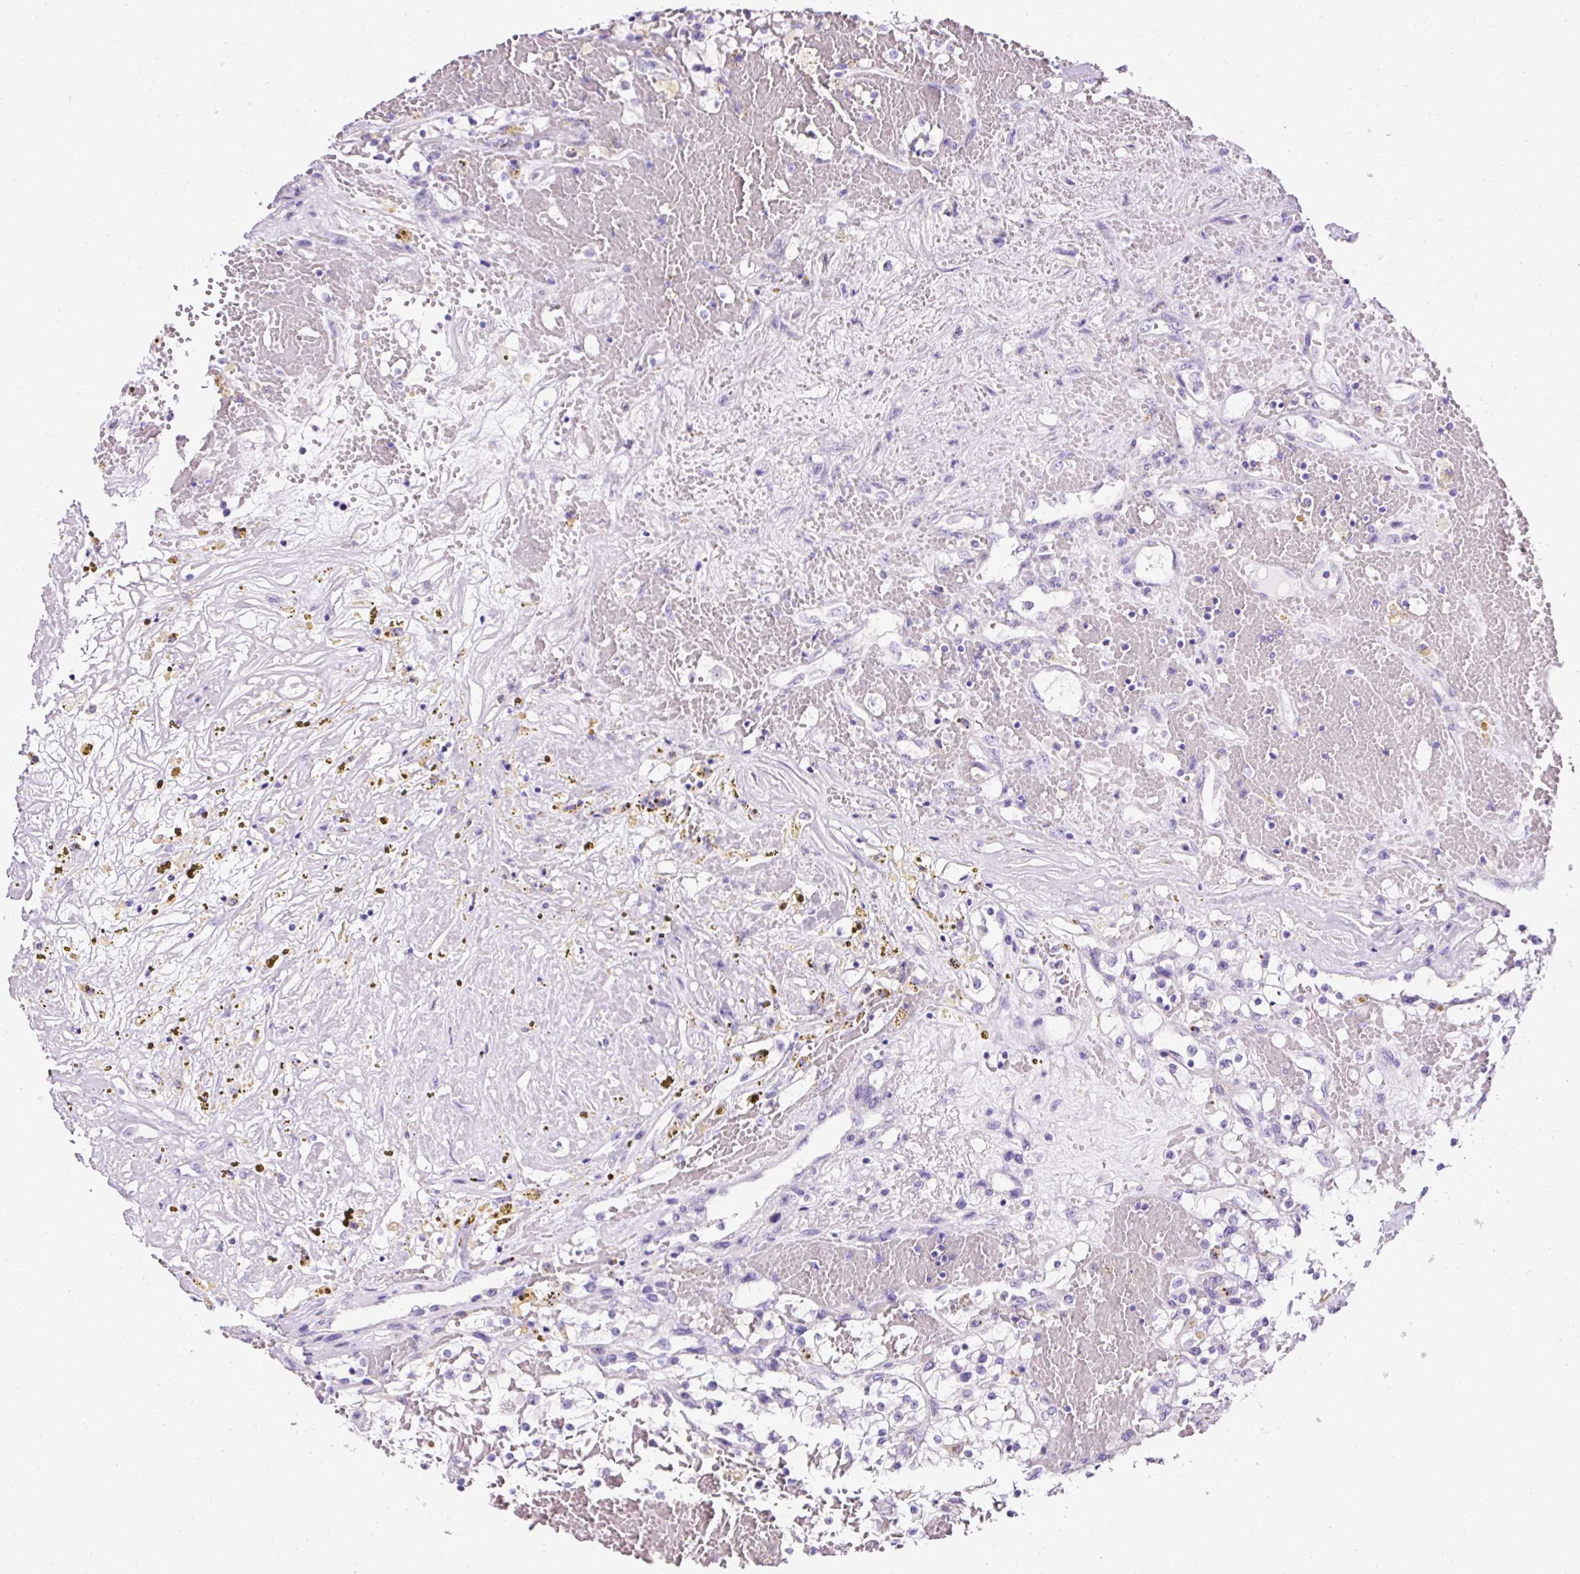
{"staining": {"intensity": "negative", "quantity": "none", "location": "none"}, "tissue": "renal cancer", "cell_type": "Tumor cells", "image_type": "cancer", "snomed": [{"axis": "morphology", "description": "Normal tissue, NOS"}, {"axis": "morphology", "description": "Adenocarcinoma, NOS"}, {"axis": "topography", "description": "Kidney"}], "caption": "An image of human adenocarcinoma (renal) is negative for staining in tumor cells.", "gene": "C2CD4C", "patient": {"sex": "male", "age": 68}}